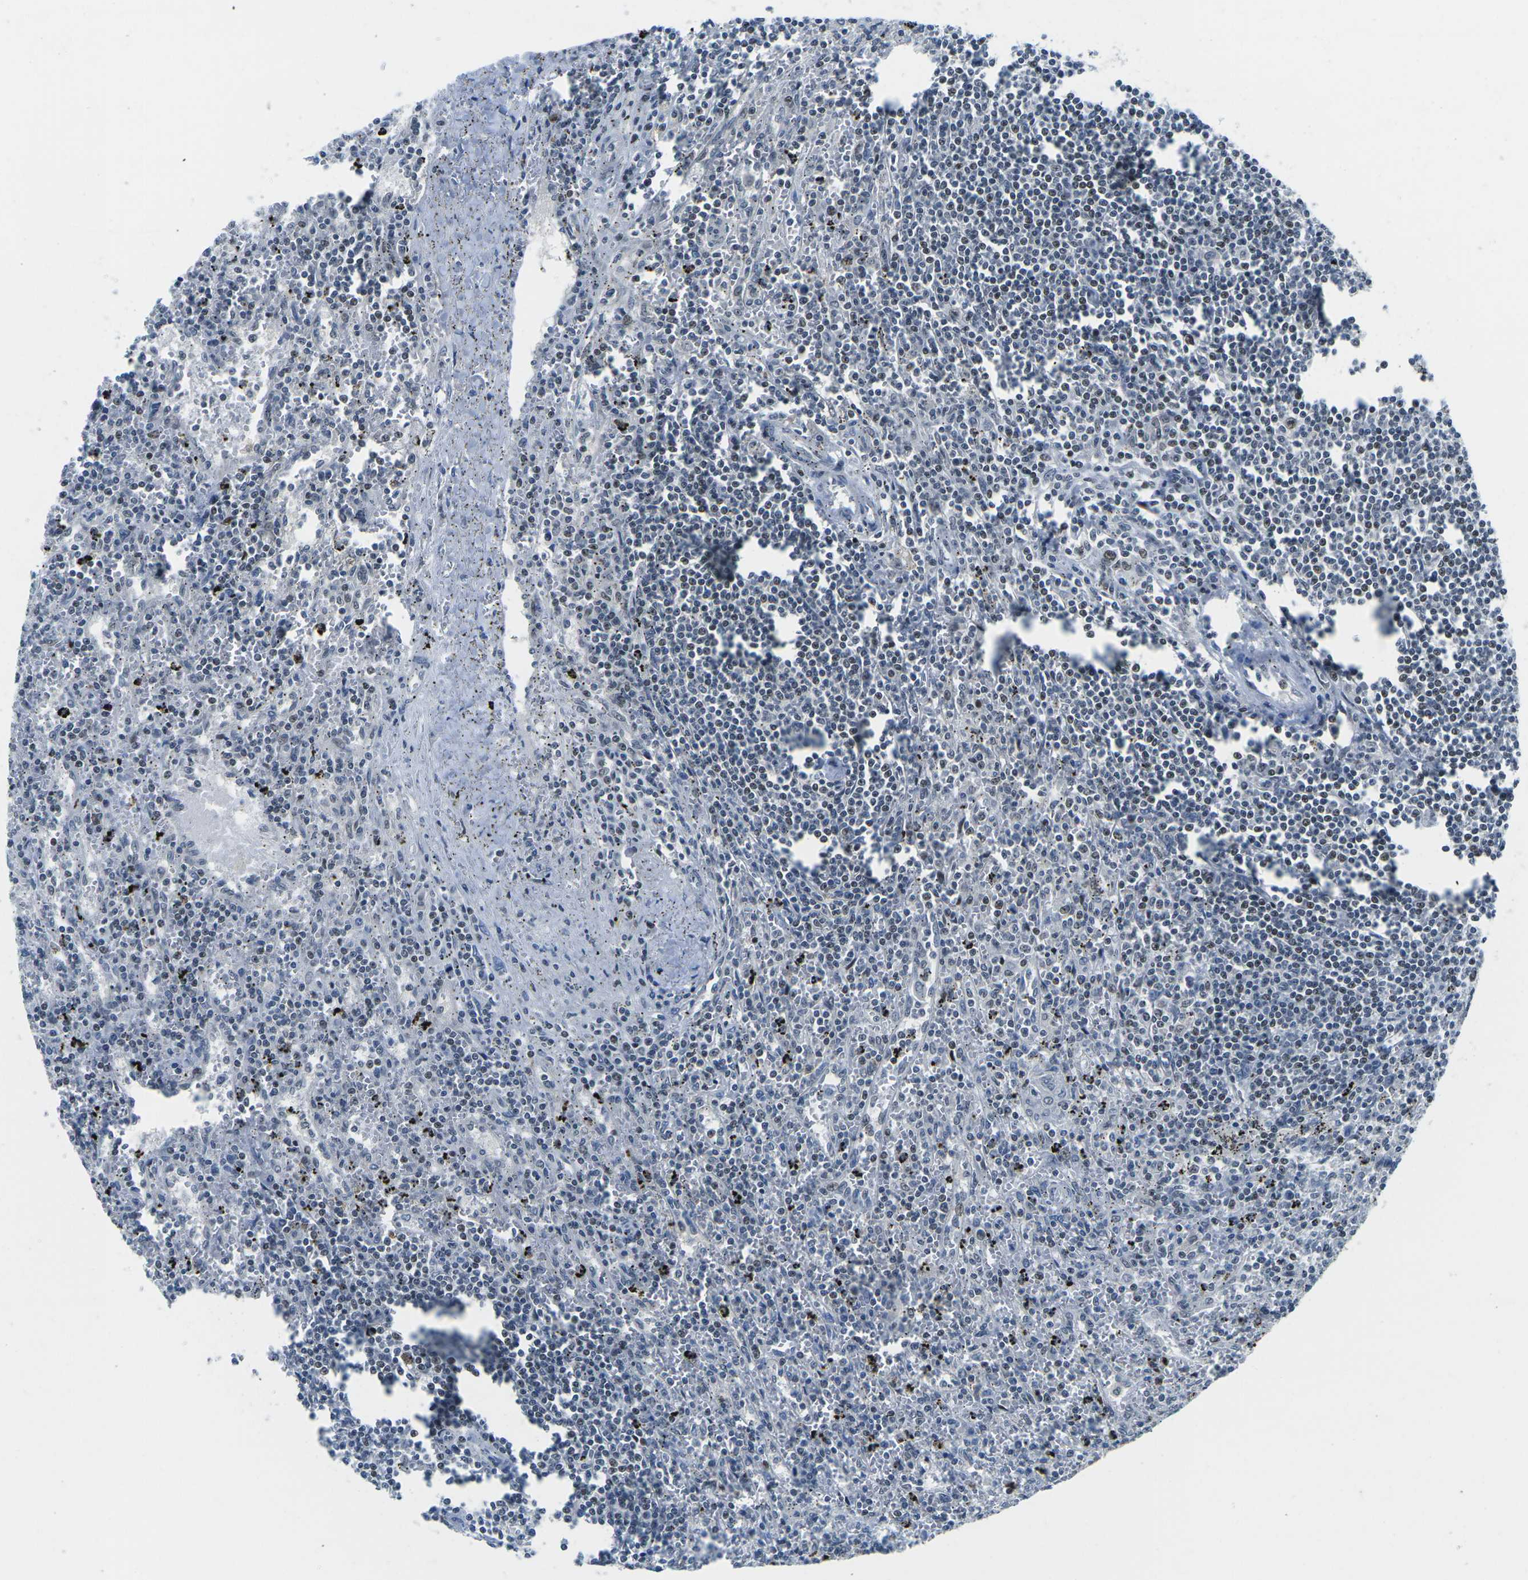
{"staining": {"intensity": "moderate", "quantity": "<25%", "location": "nuclear"}, "tissue": "lymphoma", "cell_type": "Tumor cells", "image_type": "cancer", "snomed": [{"axis": "morphology", "description": "Malignant lymphoma, non-Hodgkin's type, Low grade"}, {"axis": "topography", "description": "Spleen"}], "caption": "Immunohistochemistry (IHC) (DAB (3,3'-diaminobenzidine)) staining of low-grade malignant lymphoma, non-Hodgkin's type shows moderate nuclear protein positivity in approximately <25% of tumor cells. Immunohistochemistry (IHC) stains the protein in brown and the nuclei are stained blue.", "gene": "PRPF8", "patient": {"sex": "male", "age": 76}}